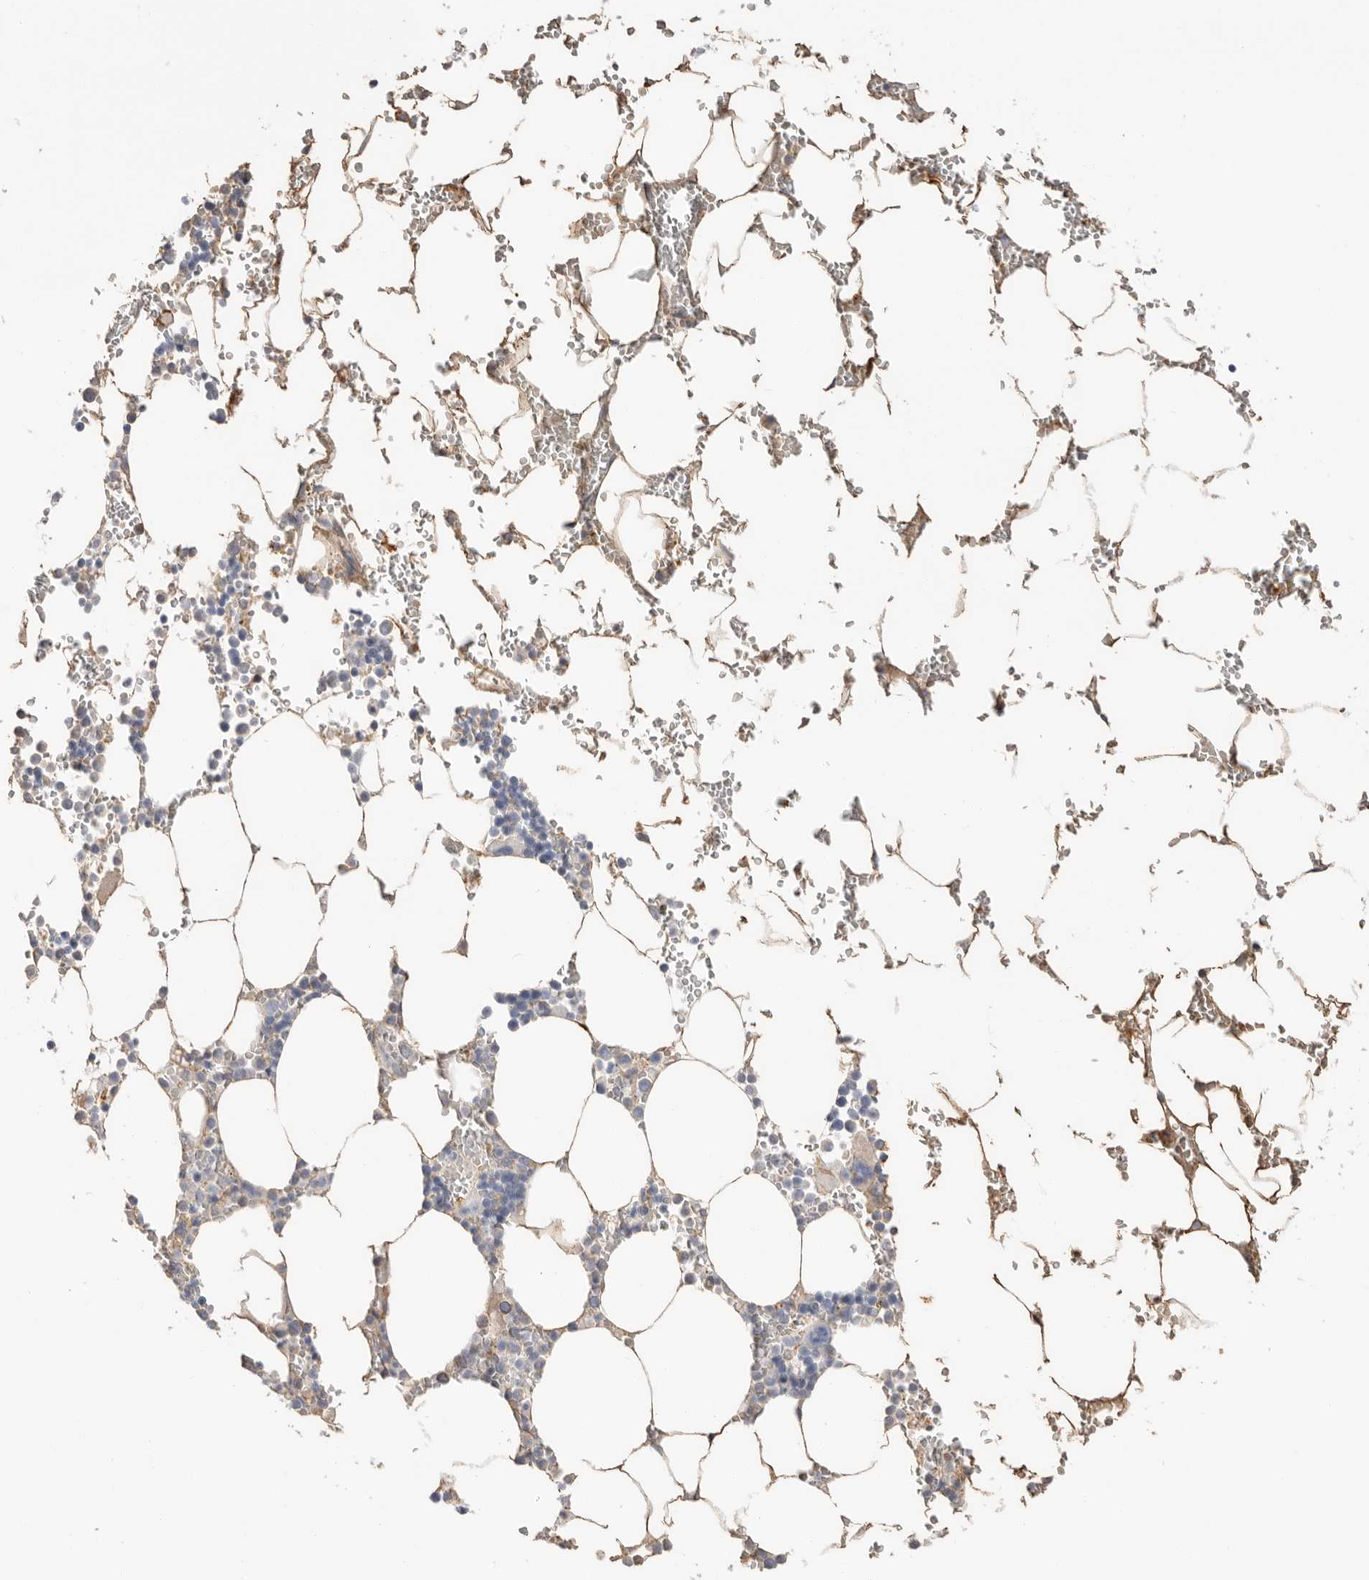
{"staining": {"intensity": "negative", "quantity": "none", "location": "none"}, "tissue": "bone marrow", "cell_type": "Hematopoietic cells", "image_type": "normal", "snomed": [{"axis": "morphology", "description": "Normal tissue, NOS"}, {"axis": "topography", "description": "Bone marrow"}], "caption": "IHC of unremarkable bone marrow exhibits no positivity in hematopoietic cells.", "gene": "APOA2", "patient": {"sex": "male", "age": 70}}